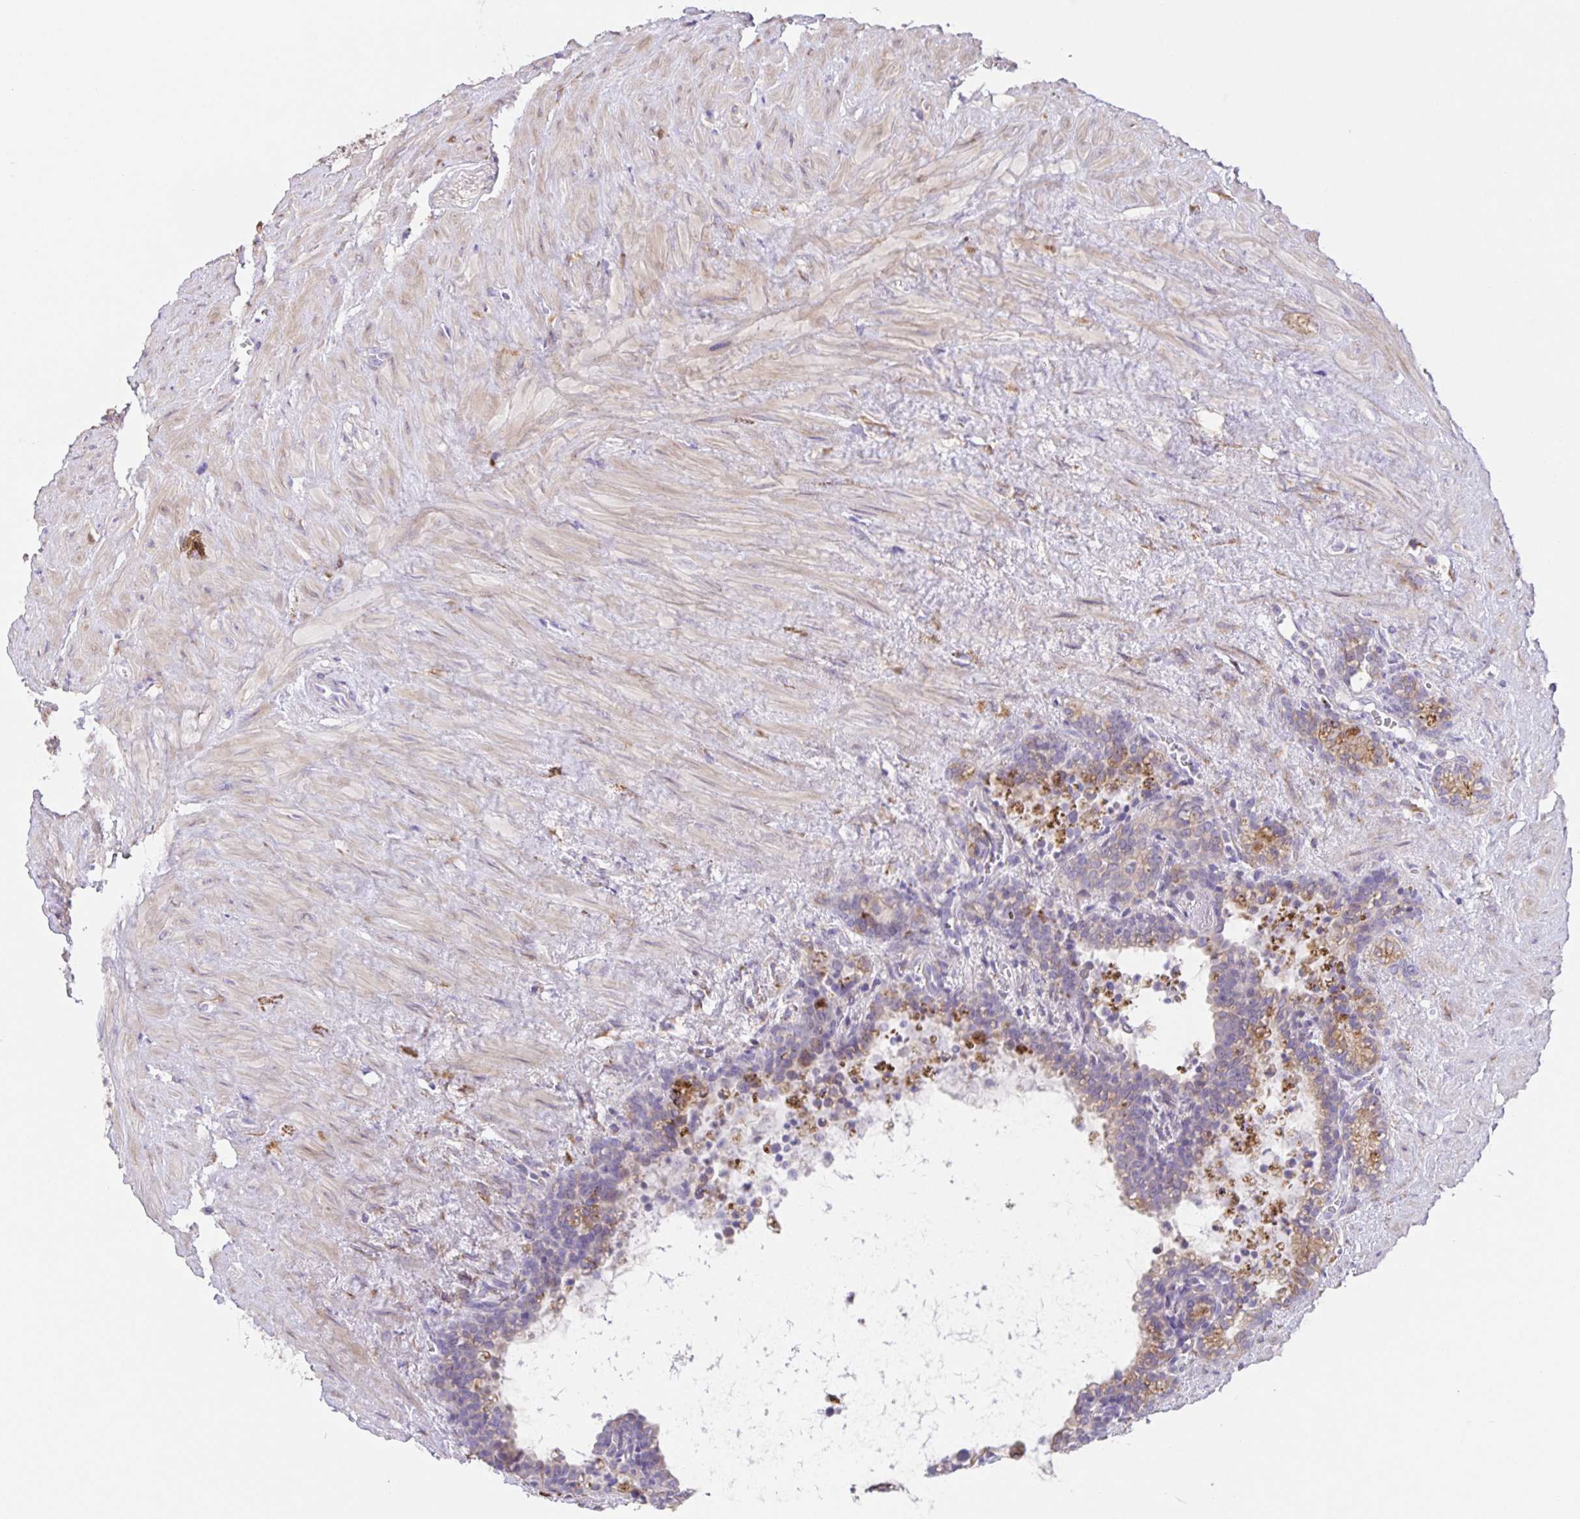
{"staining": {"intensity": "weak", "quantity": "25%-75%", "location": "cytoplasmic/membranous"}, "tissue": "seminal vesicle", "cell_type": "Glandular cells", "image_type": "normal", "snomed": [{"axis": "morphology", "description": "Normal tissue, NOS"}, {"axis": "topography", "description": "Seminal veicle"}], "caption": "A high-resolution image shows immunohistochemistry (IHC) staining of benign seminal vesicle, which reveals weak cytoplasmic/membranous expression in about 25%-75% of glandular cells. Nuclei are stained in blue.", "gene": "PRR36", "patient": {"sex": "male", "age": 76}}